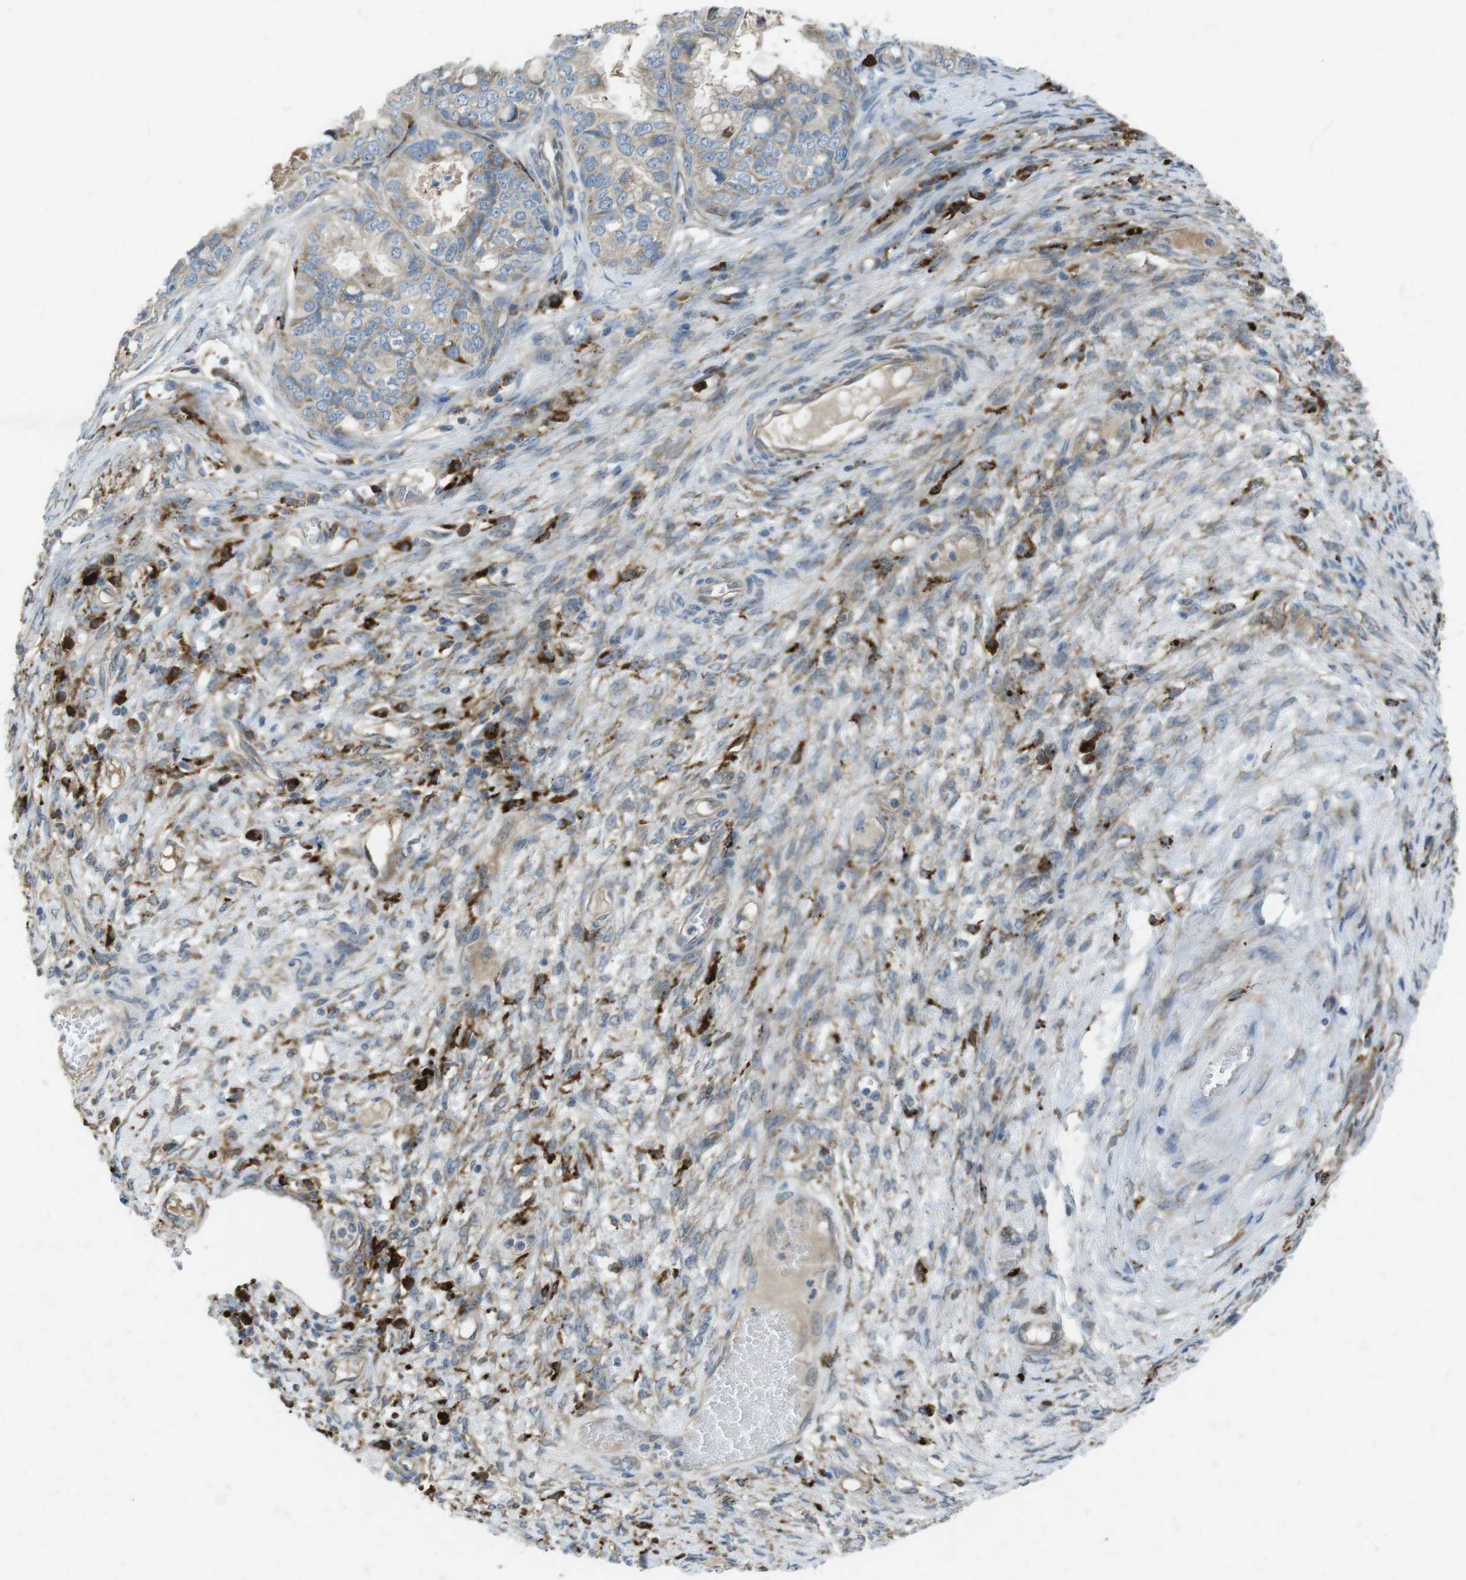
{"staining": {"intensity": "weak", "quantity": "25%-75%", "location": "cytoplasmic/membranous"}, "tissue": "ovarian cancer", "cell_type": "Tumor cells", "image_type": "cancer", "snomed": [{"axis": "morphology", "description": "Cystadenocarcinoma, mucinous, NOS"}, {"axis": "topography", "description": "Ovary"}], "caption": "Ovarian cancer stained for a protein (brown) demonstrates weak cytoplasmic/membranous positive positivity in approximately 25%-75% of tumor cells.", "gene": "FLCN", "patient": {"sex": "female", "age": 80}}